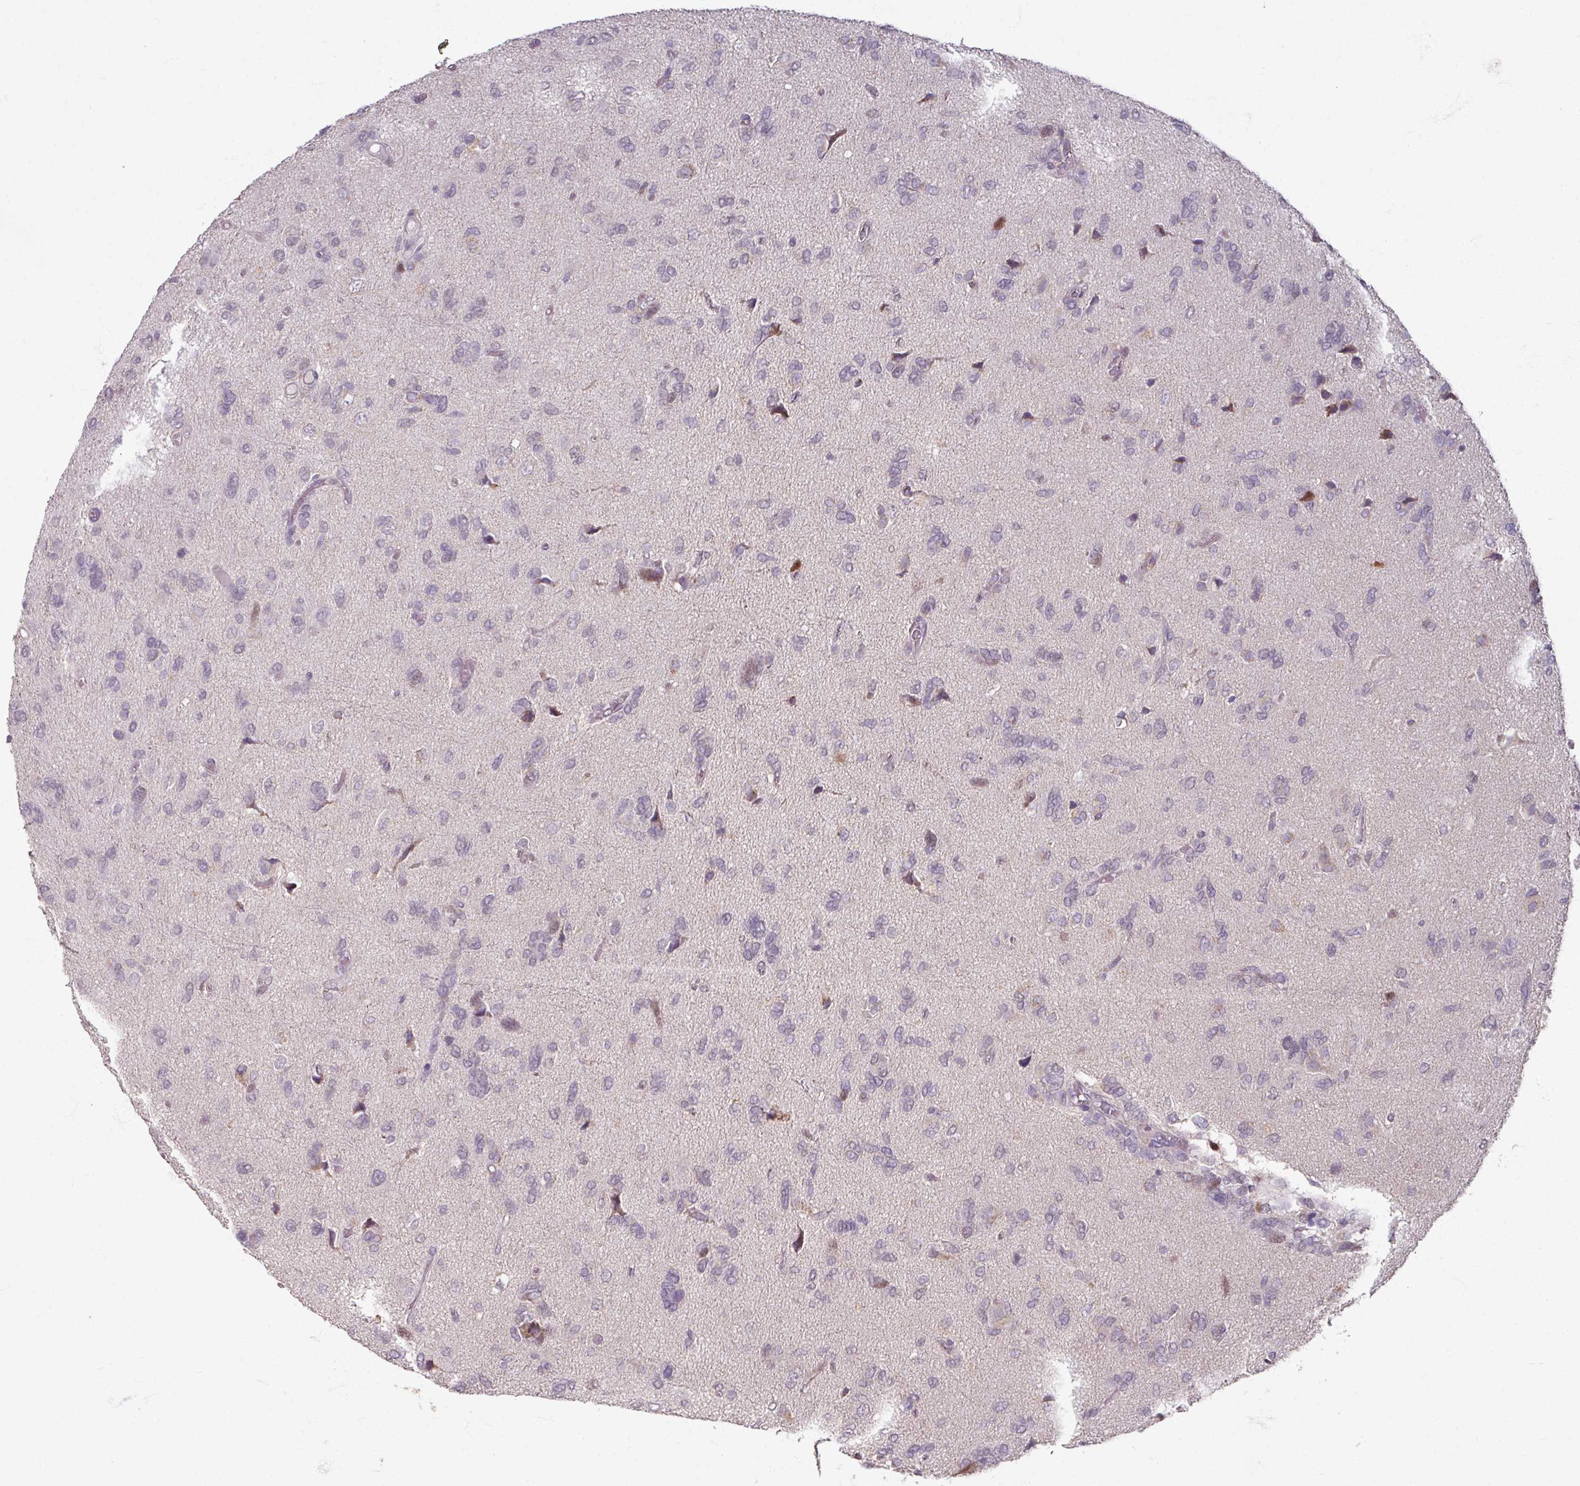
{"staining": {"intensity": "negative", "quantity": "none", "location": "none"}, "tissue": "glioma", "cell_type": "Tumor cells", "image_type": "cancer", "snomed": [{"axis": "morphology", "description": "Glioma, malignant, High grade"}, {"axis": "topography", "description": "Brain"}], "caption": "This is an immunohistochemistry (IHC) histopathology image of glioma. There is no staining in tumor cells.", "gene": "SOX11", "patient": {"sex": "female", "age": 59}}